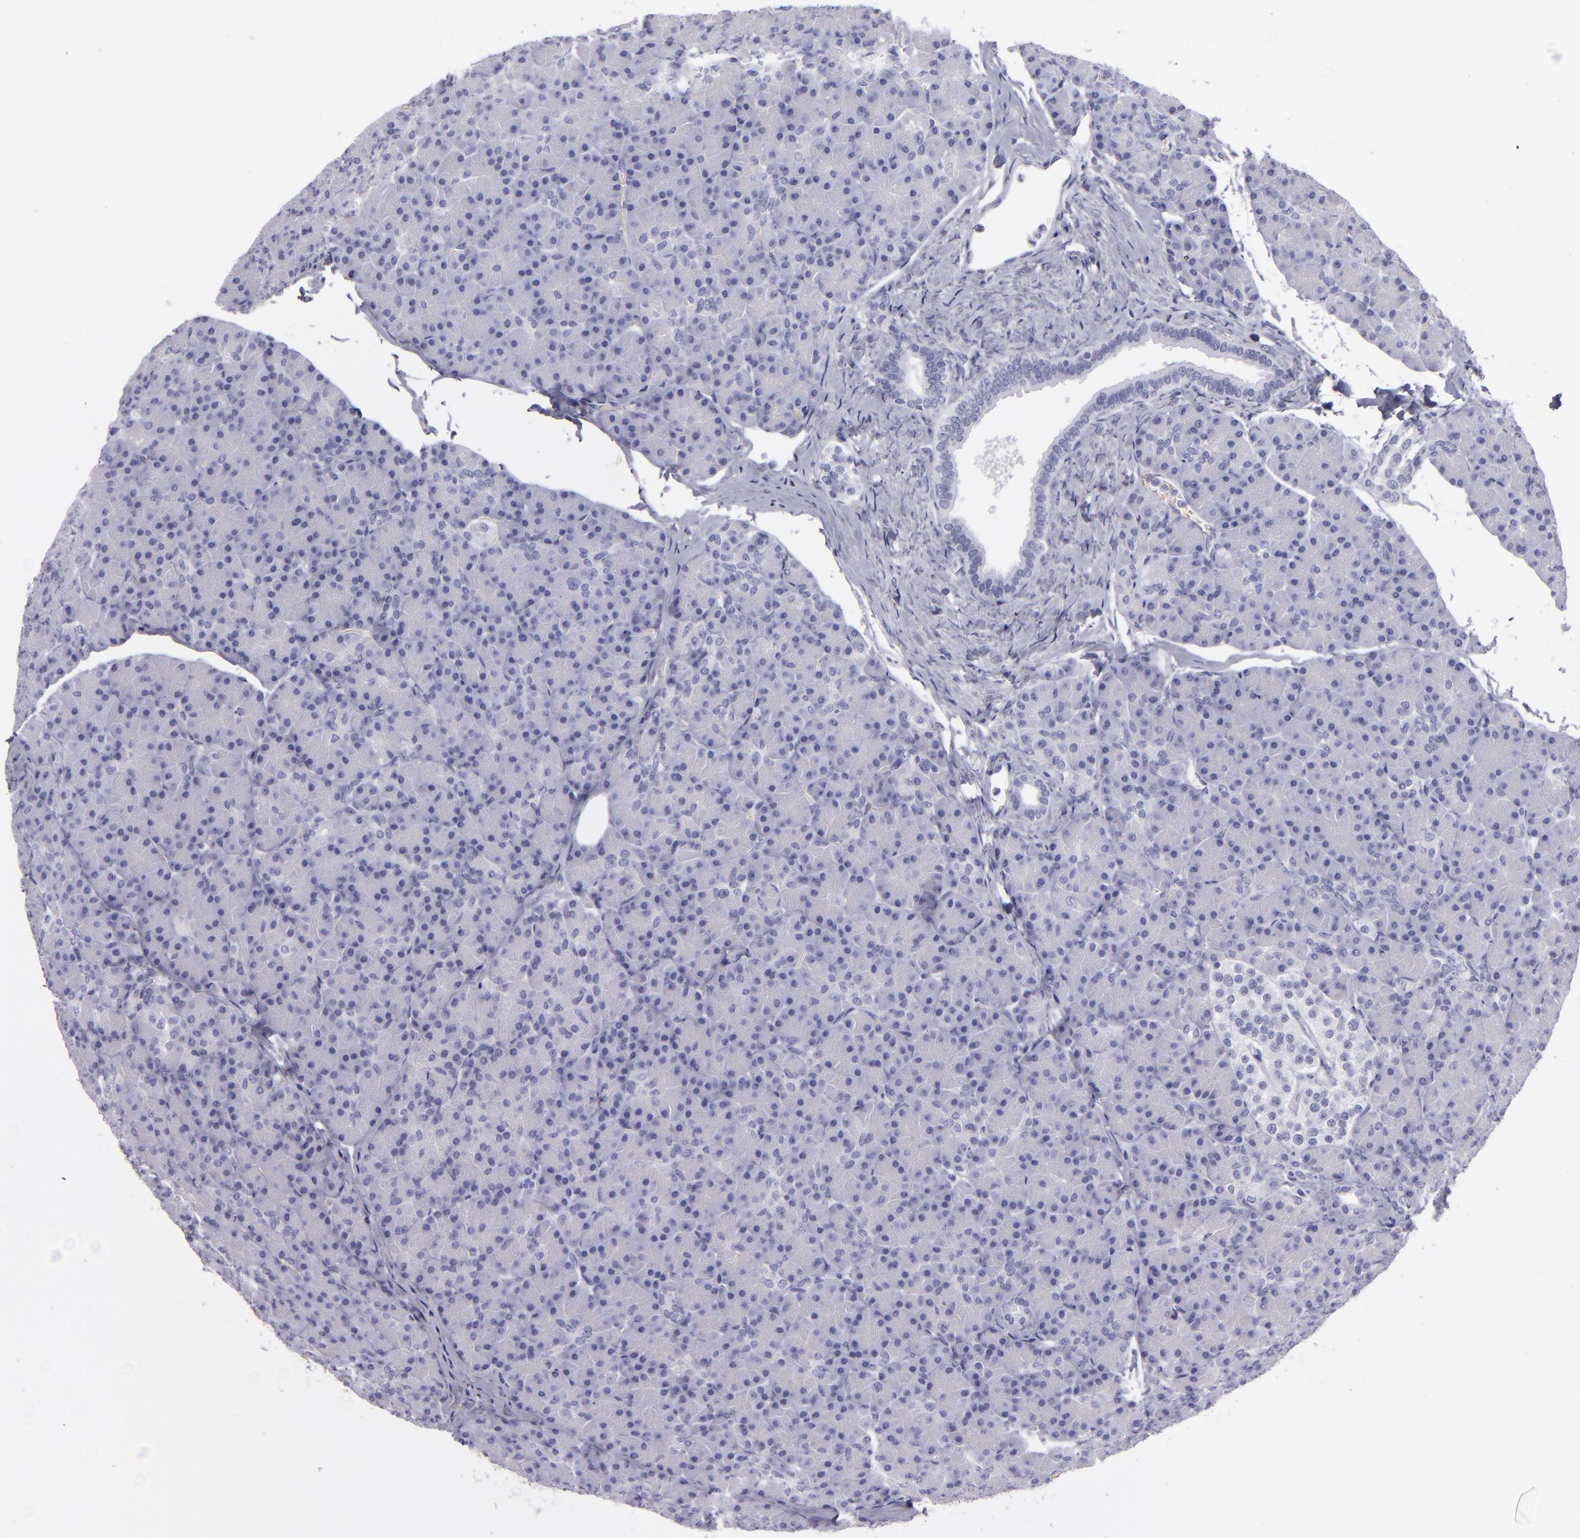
{"staining": {"intensity": "negative", "quantity": "none", "location": "none"}, "tissue": "pancreas", "cell_type": "Exocrine glandular cells", "image_type": "normal", "snomed": [{"axis": "morphology", "description": "Normal tissue, NOS"}, {"axis": "topography", "description": "Pancreas"}], "caption": "High power microscopy image of an IHC photomicrograph of benign pancreas, revealing no significant staining in exocrine glandular cells.", "gene": "CR2", "patient": {"sex": "female", "age": 43}}